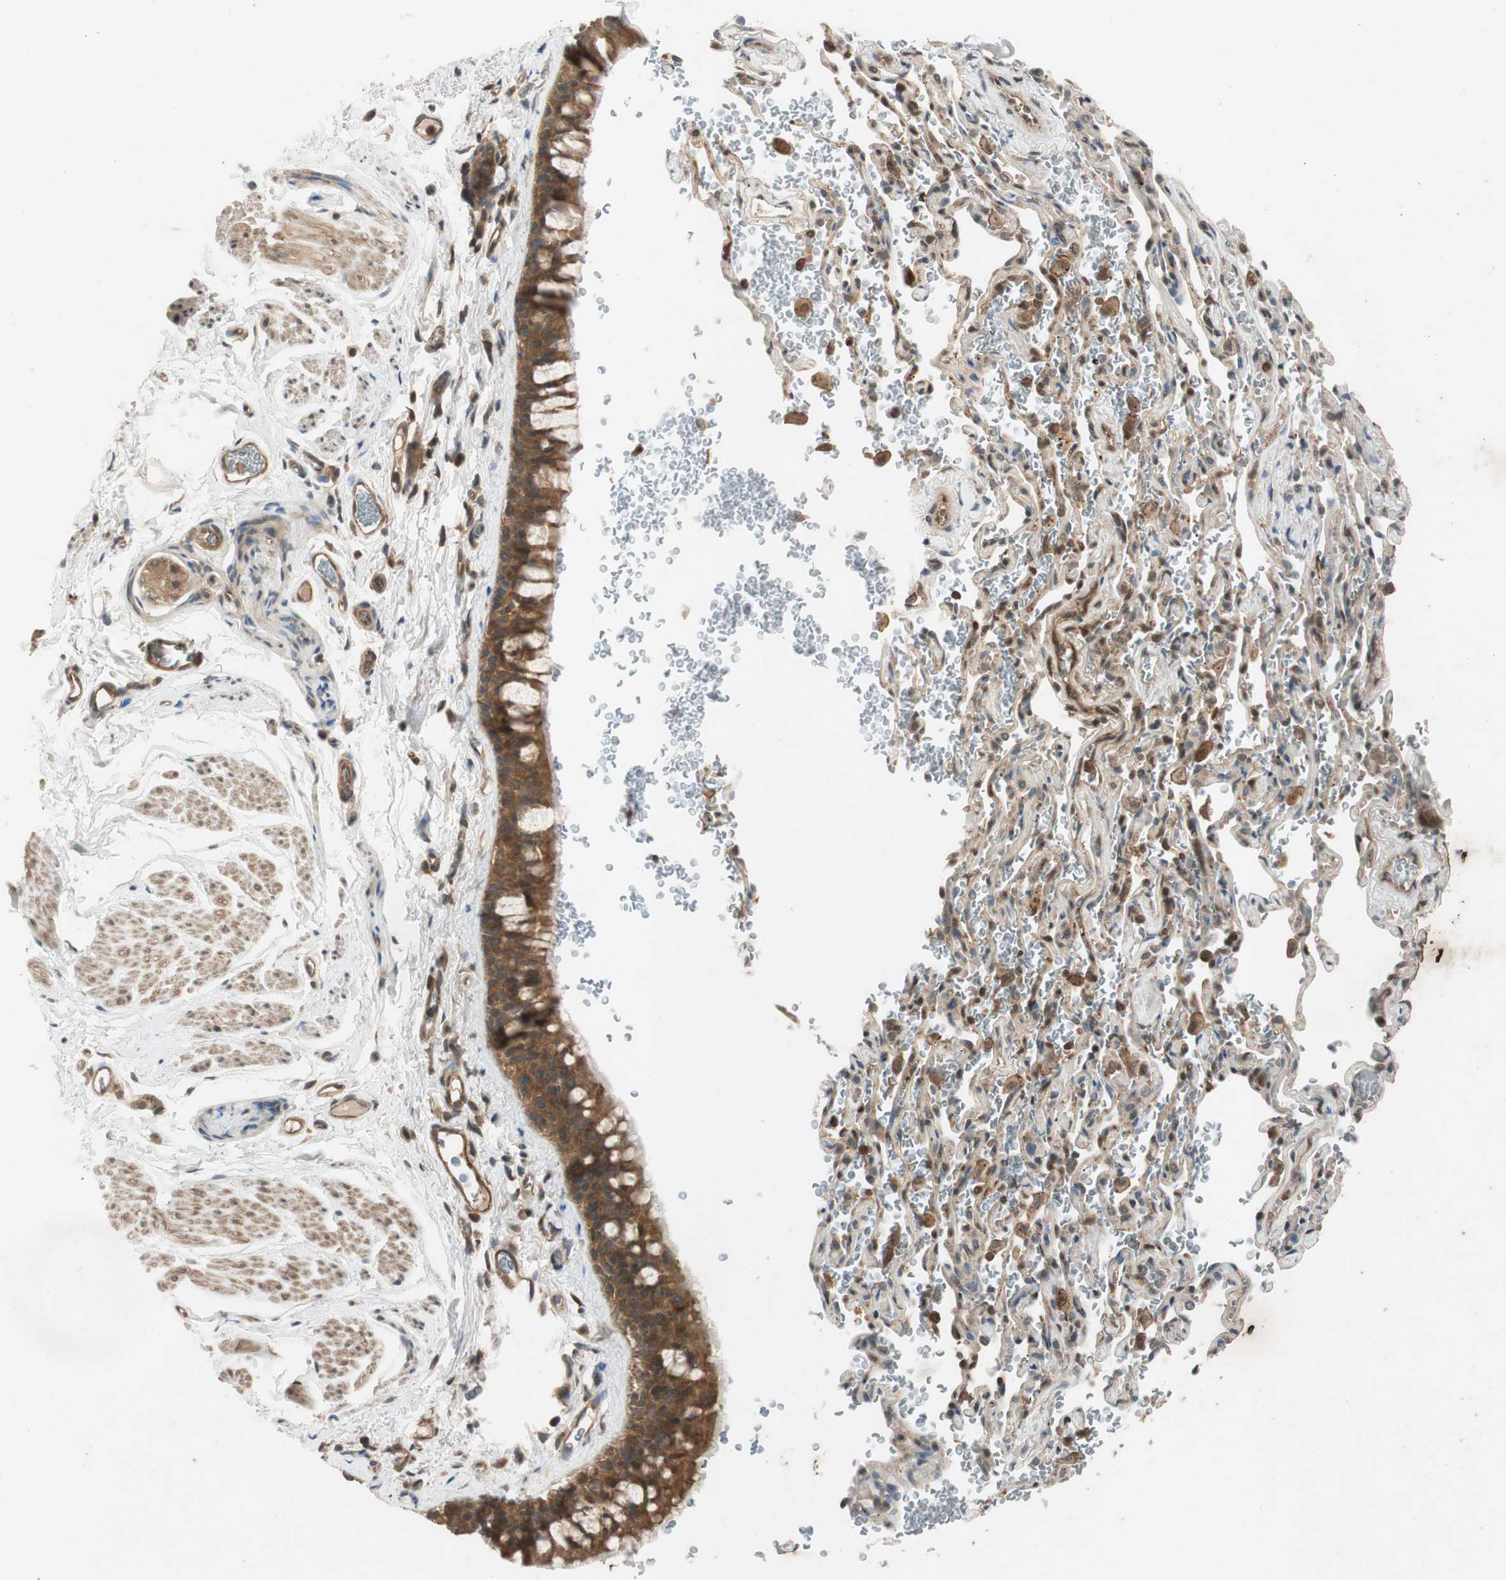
{"staining": {"intensity": "moderate", "quantity": ">75%", "location": "cytoplasmic/membranous"}, "tissue": "bronchus", "cell_type": "Respiratory epithelial cells", "image_type": "normal", "snomed": [{"axis": "morphology", "description": "Normal tissue, NOS"}, {"axis": "morphology", "description": "Malignant melanoma, Metastatic site"}, {"axis": "topography", "description": "Bronchus"}, {"axis": "topography", "description": "Lung"}], "caption": "This is a histology image of IHC staining of unremarkable bronchus, which shows moderate expression in the cytoplasmic/membranous of respiratory epithelial cells.", "gene": "EPHA8", "patient": {"sex": "male", "age": 64}}